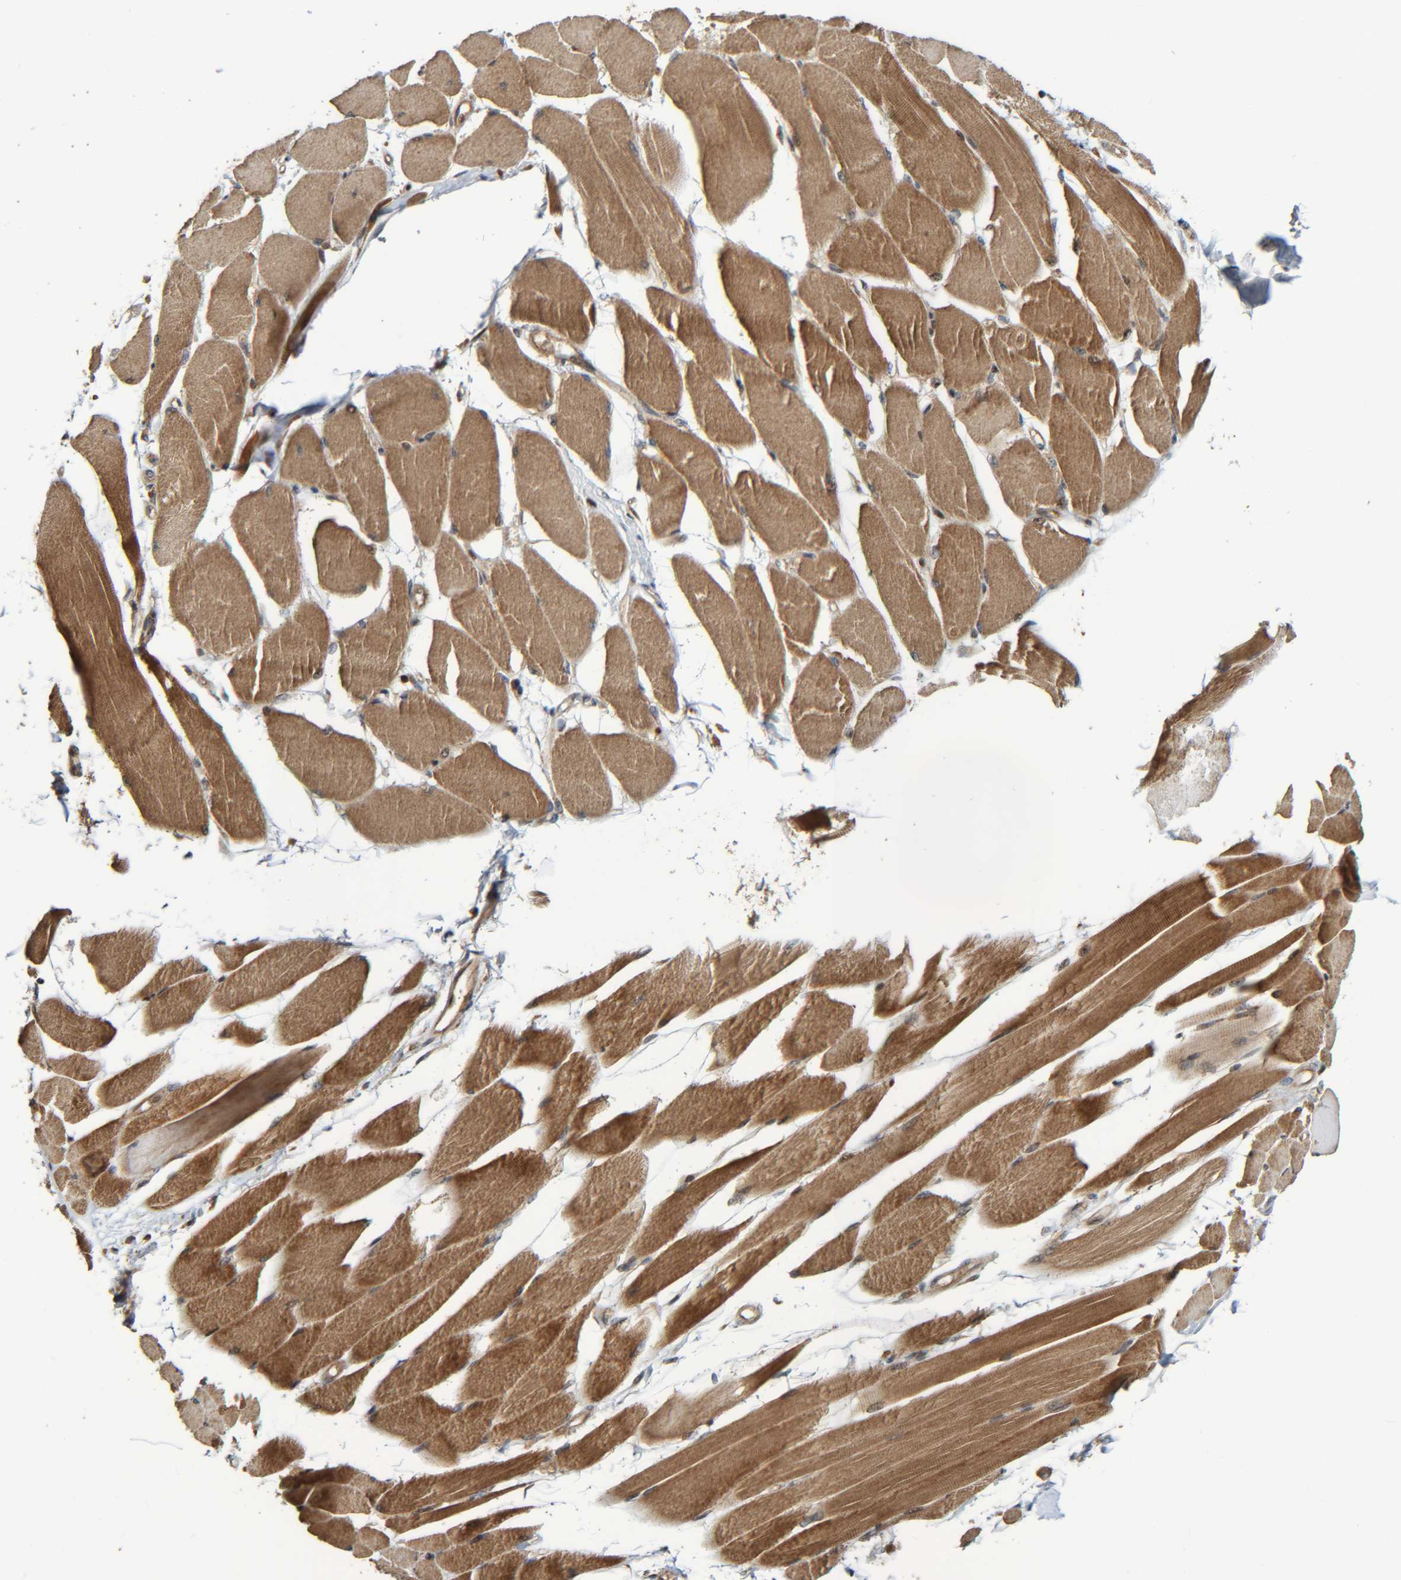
{"staining": {"intensity": "strong", "quantity": ">75%", "location": "cytoplasmic/membranous"}, "tissue": "skeletal muscle", "cell_type": "Myocytes", "image_type": "normal", "snomed": [{"axis": "morphology", "description": "Normal tissue, NOS"}, {"axis": "topography", "description": "Skeletal muscle"}, {"axis": "topography", "description": "Peripheral nerve tissue"}], "caption": "Immunohistochemistry (IHC) photomicrograph of benign skeletal muscle: human skeletal muscle stained using IHC reveals high levels of strong protein expression localized specifically in the cytoplasmic/membranous of myocytes, appearing as a cytoplasmic/membranous brown color.", "gene": "CCDC57", "patient": {"sex": "female", "age": 84}}